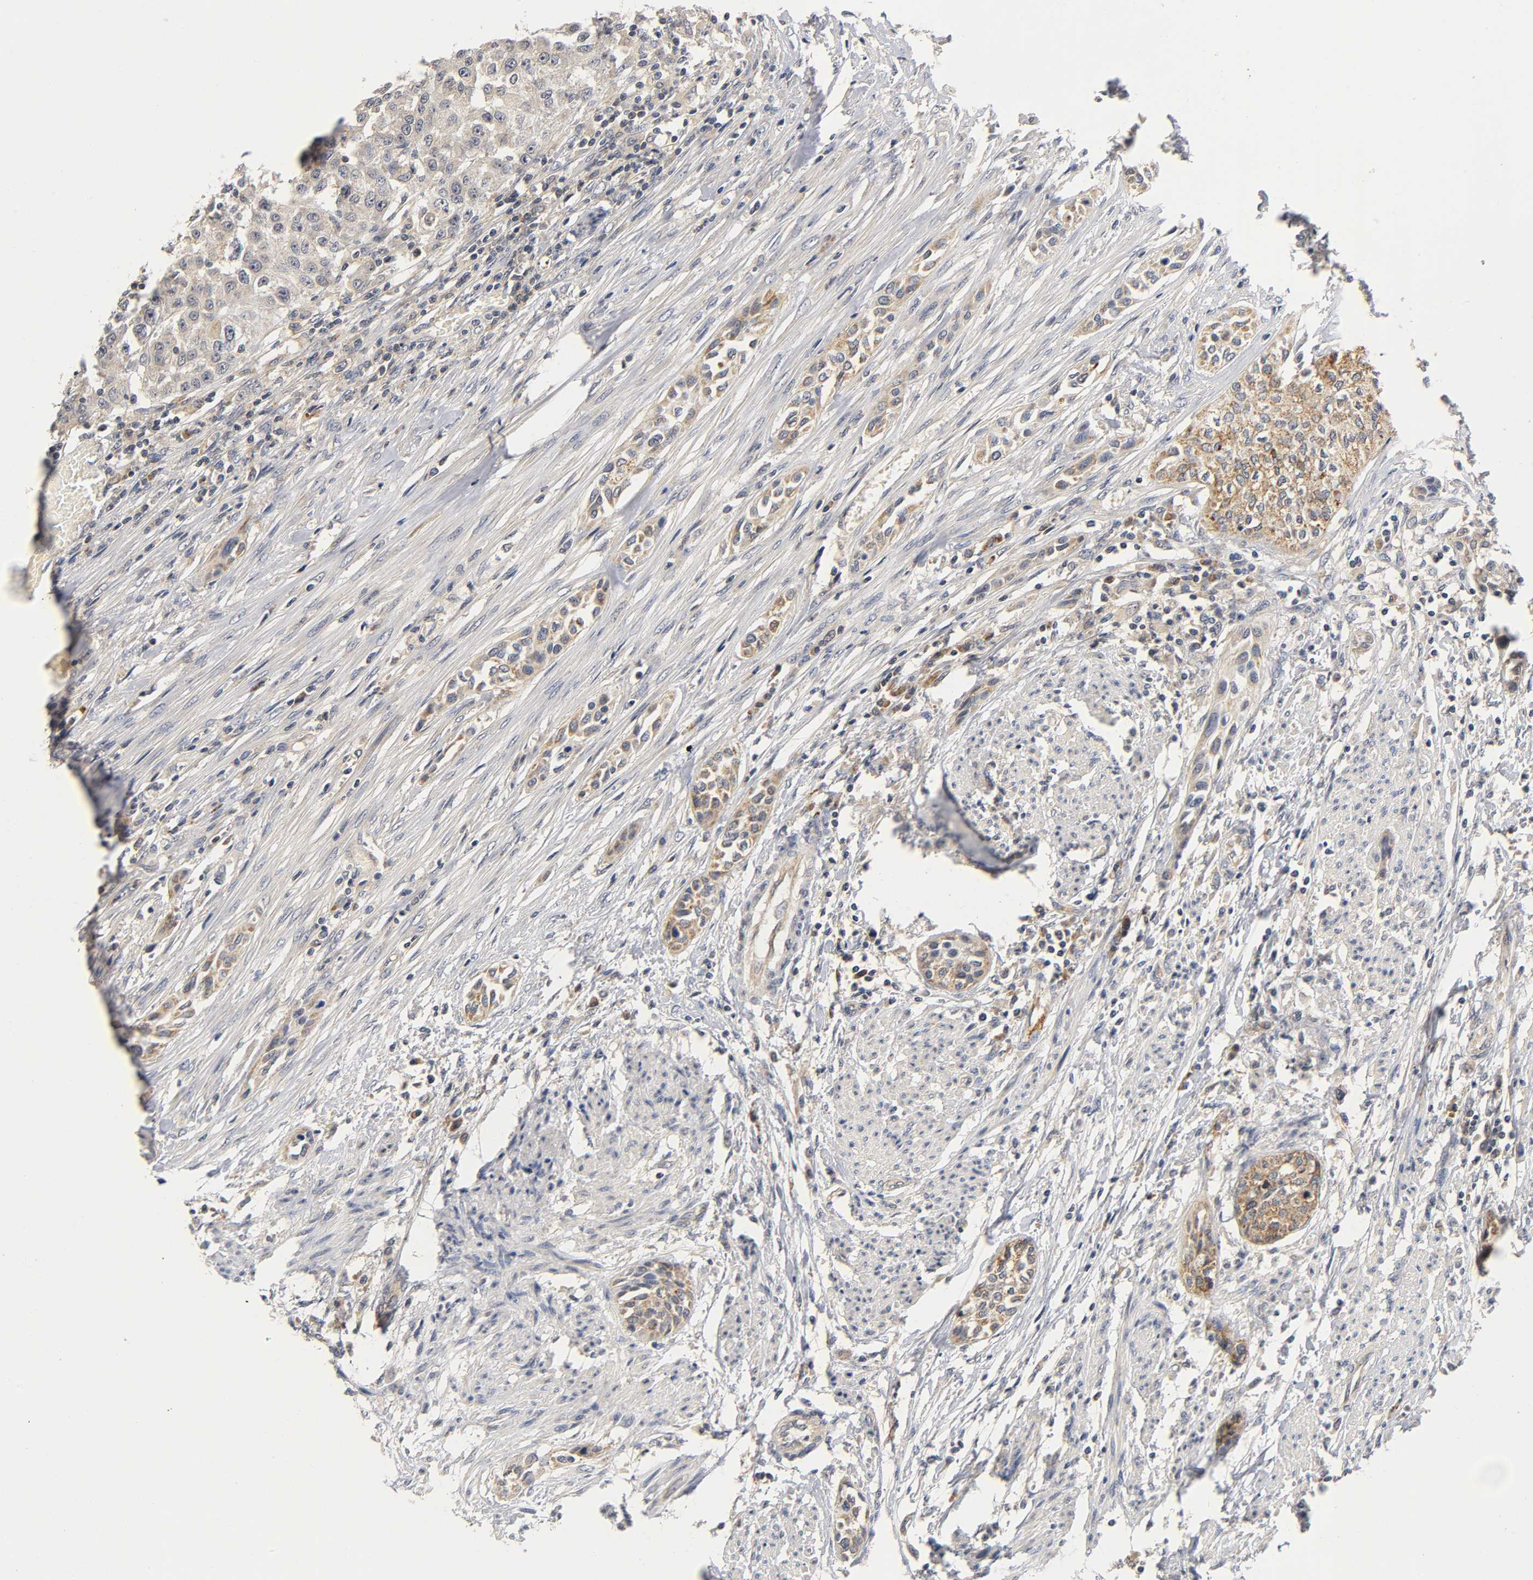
{"staining": {"intensity": "weak", "quantity": ">75%", "location": "cytoplasmic/membranous"}, "tissue": "urothelial cancer", "cell_type": "Tumor cells", "image_type": "cancer", "snomed": [{"axis": "morphology", "description": "Urothelial carcinoma, High grade"}, {"axis": "topography", "description": "Urinary bladder"}], "caption": "Approximately >75% of tumor cells in human urothelial cancer display weak cytoplasmic/membranous protein staining as visualized by brown immunohistochemical staining.", "gene": "NRP1", "patient": {"sex": "male", "age": 74}}